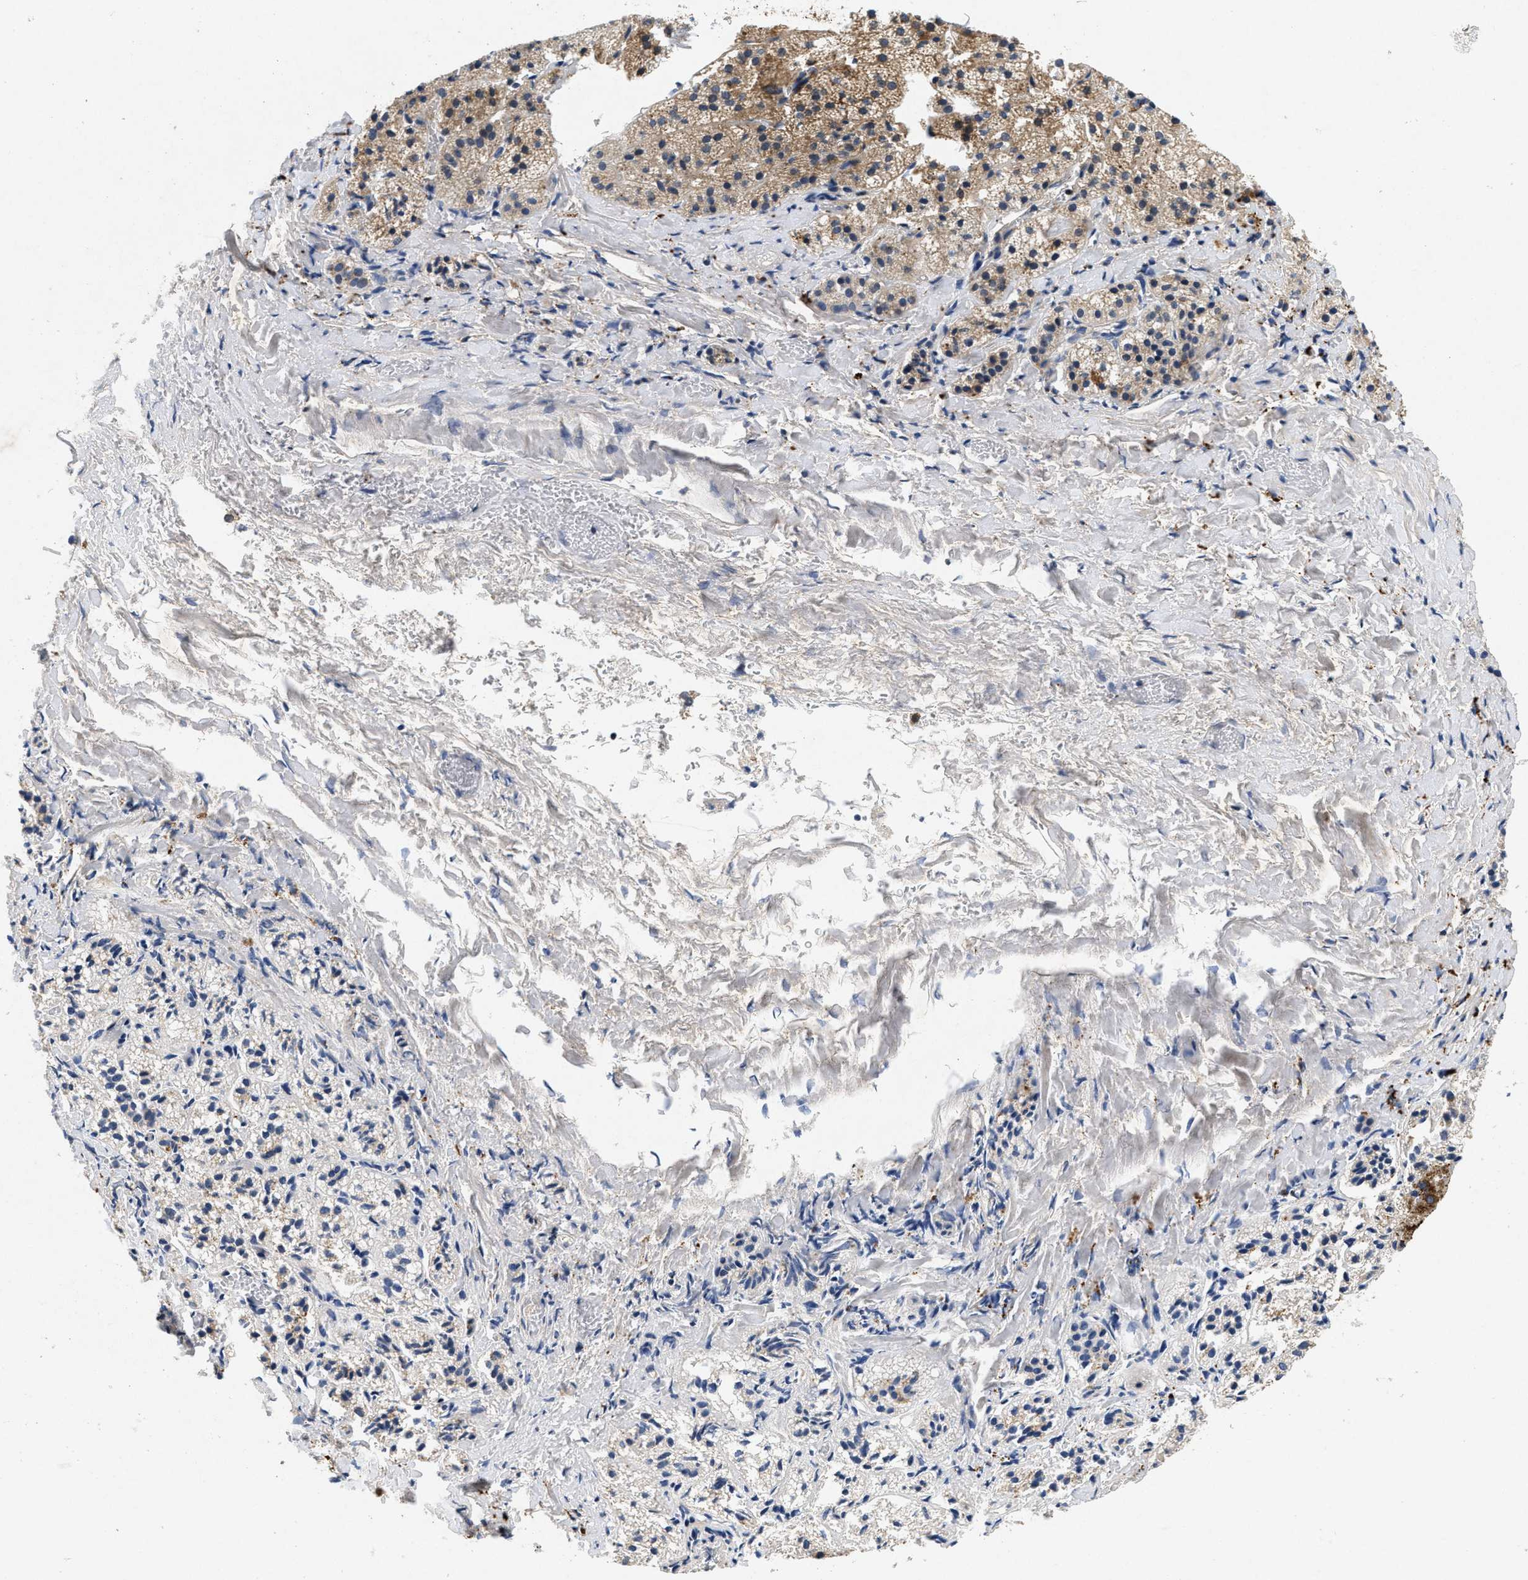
{"staining": {"intensity": "moderate", "quantity": ">75%", "location": "cytoplasmic/membranous"}, "tissue": "adrenal gland", "cell_type": "Glandular cells", "image_type": "normal", "snomed": [{"axis": "morphology", "description": "Normal tissue, NOS"}, {"axis": "topography", "description": "Adrenal gland"}], "caption": "Immunohistochemistry photomicrograph of normal adrenal gland: human adrenal gland stained using immunohistochemistry (IHC) demonstrates medium levels of moderate protein expression localized specifically in the cytoplasmic/membranous of glandular cells, appearing as a cytoplasmic/membranous brown color.", "gene": "PDP1", "patient": {"sex": "female", "age": 44}}